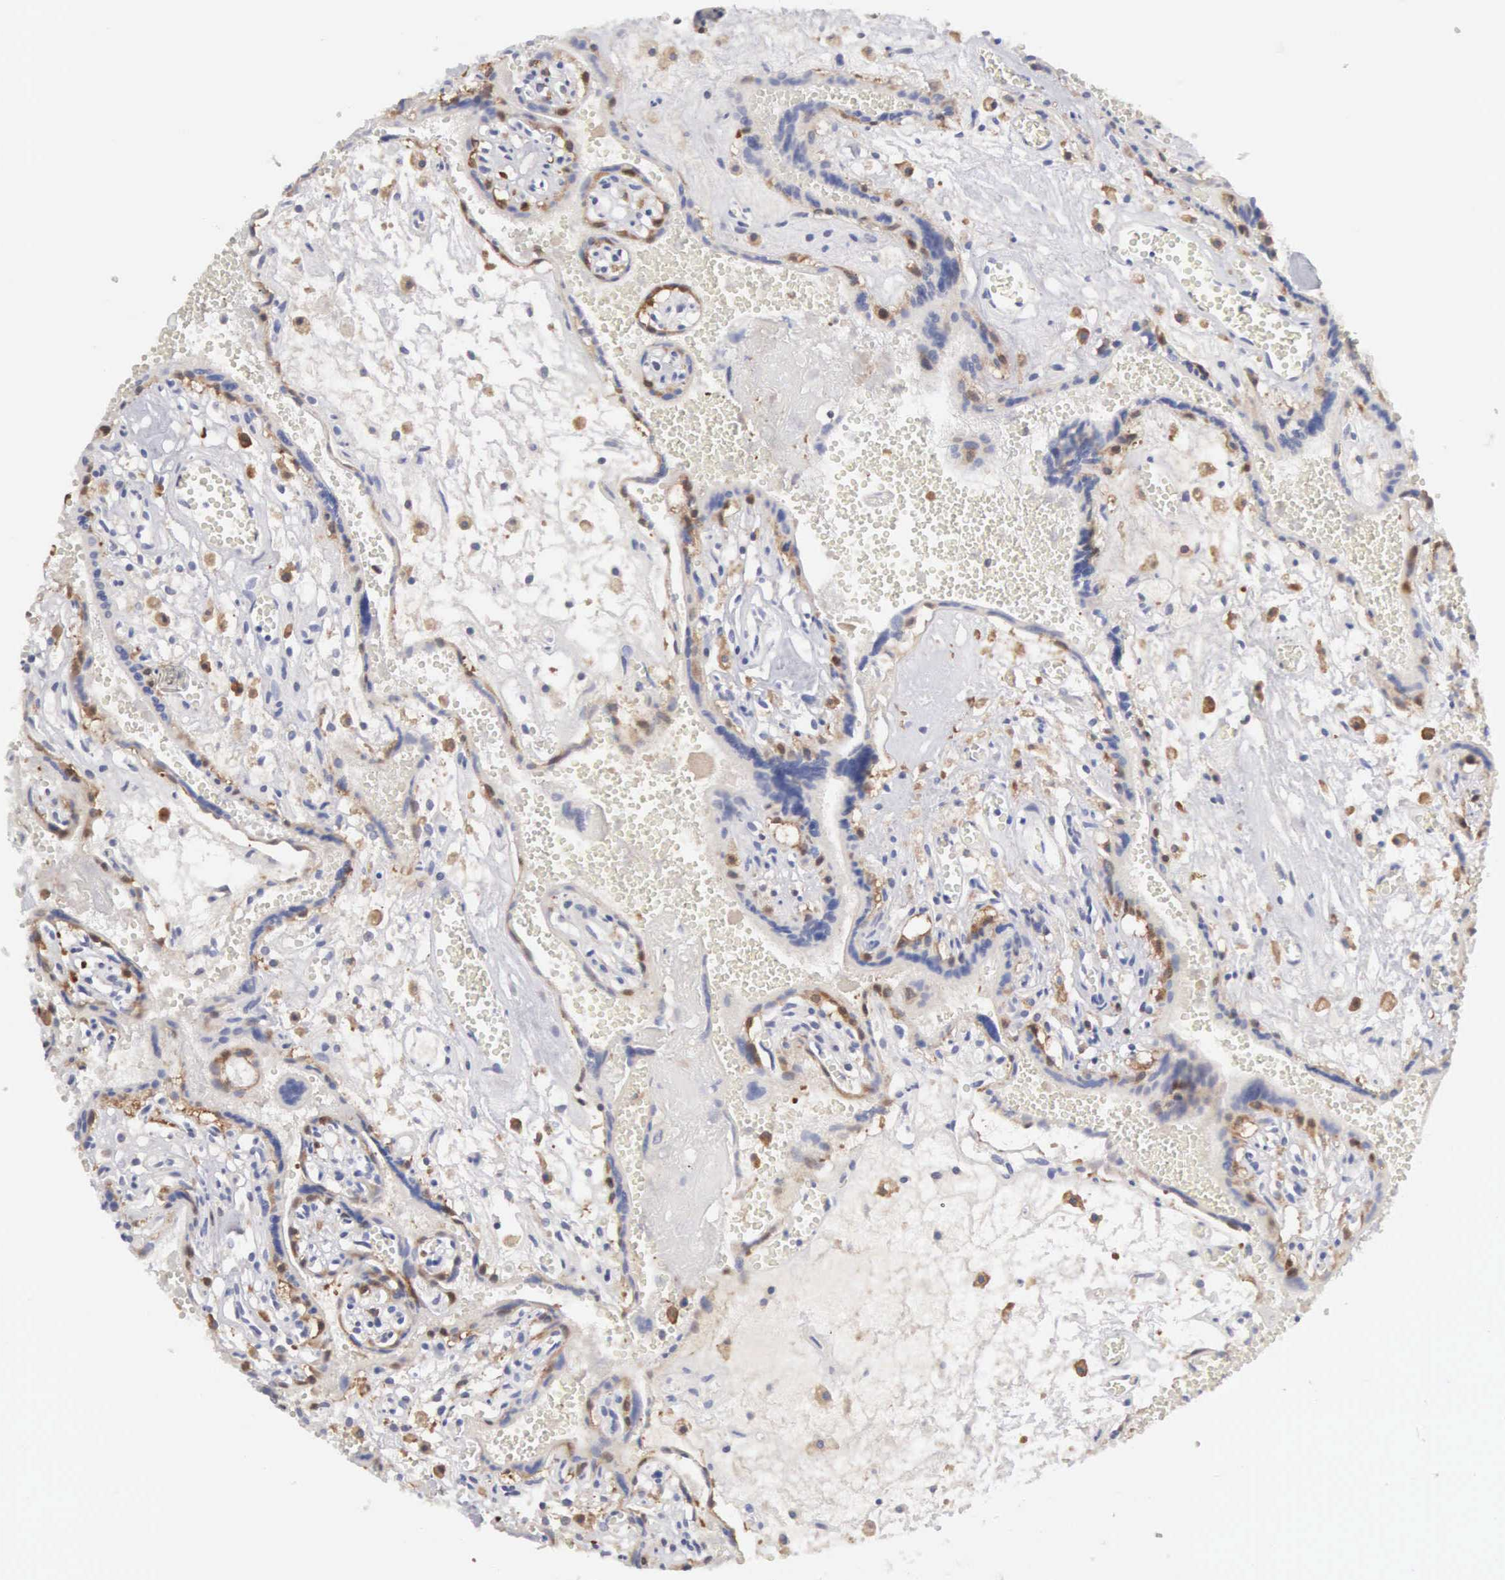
{"staining": {"intensity": "moderate", "quantity": "25%-75%", "location": "cytoplasmic/membranous"}, "tissue": "placenta", "cell_type": "Decidual cells", "image_type": "normal", "snomed": [{"axis": "morphology", "description": "Normal tissue, NOS"}, {"axis": "topography", "description": "Placenta"}], "caption": "Immunohistochemical staining of benign placenta displays medium levels of moderate cytoplasmic/membranous expression in approximately 25%-75% of decidual cells.", "gene": "ENSG00000285304", "patient": {"sex": "female", "age": 40}}